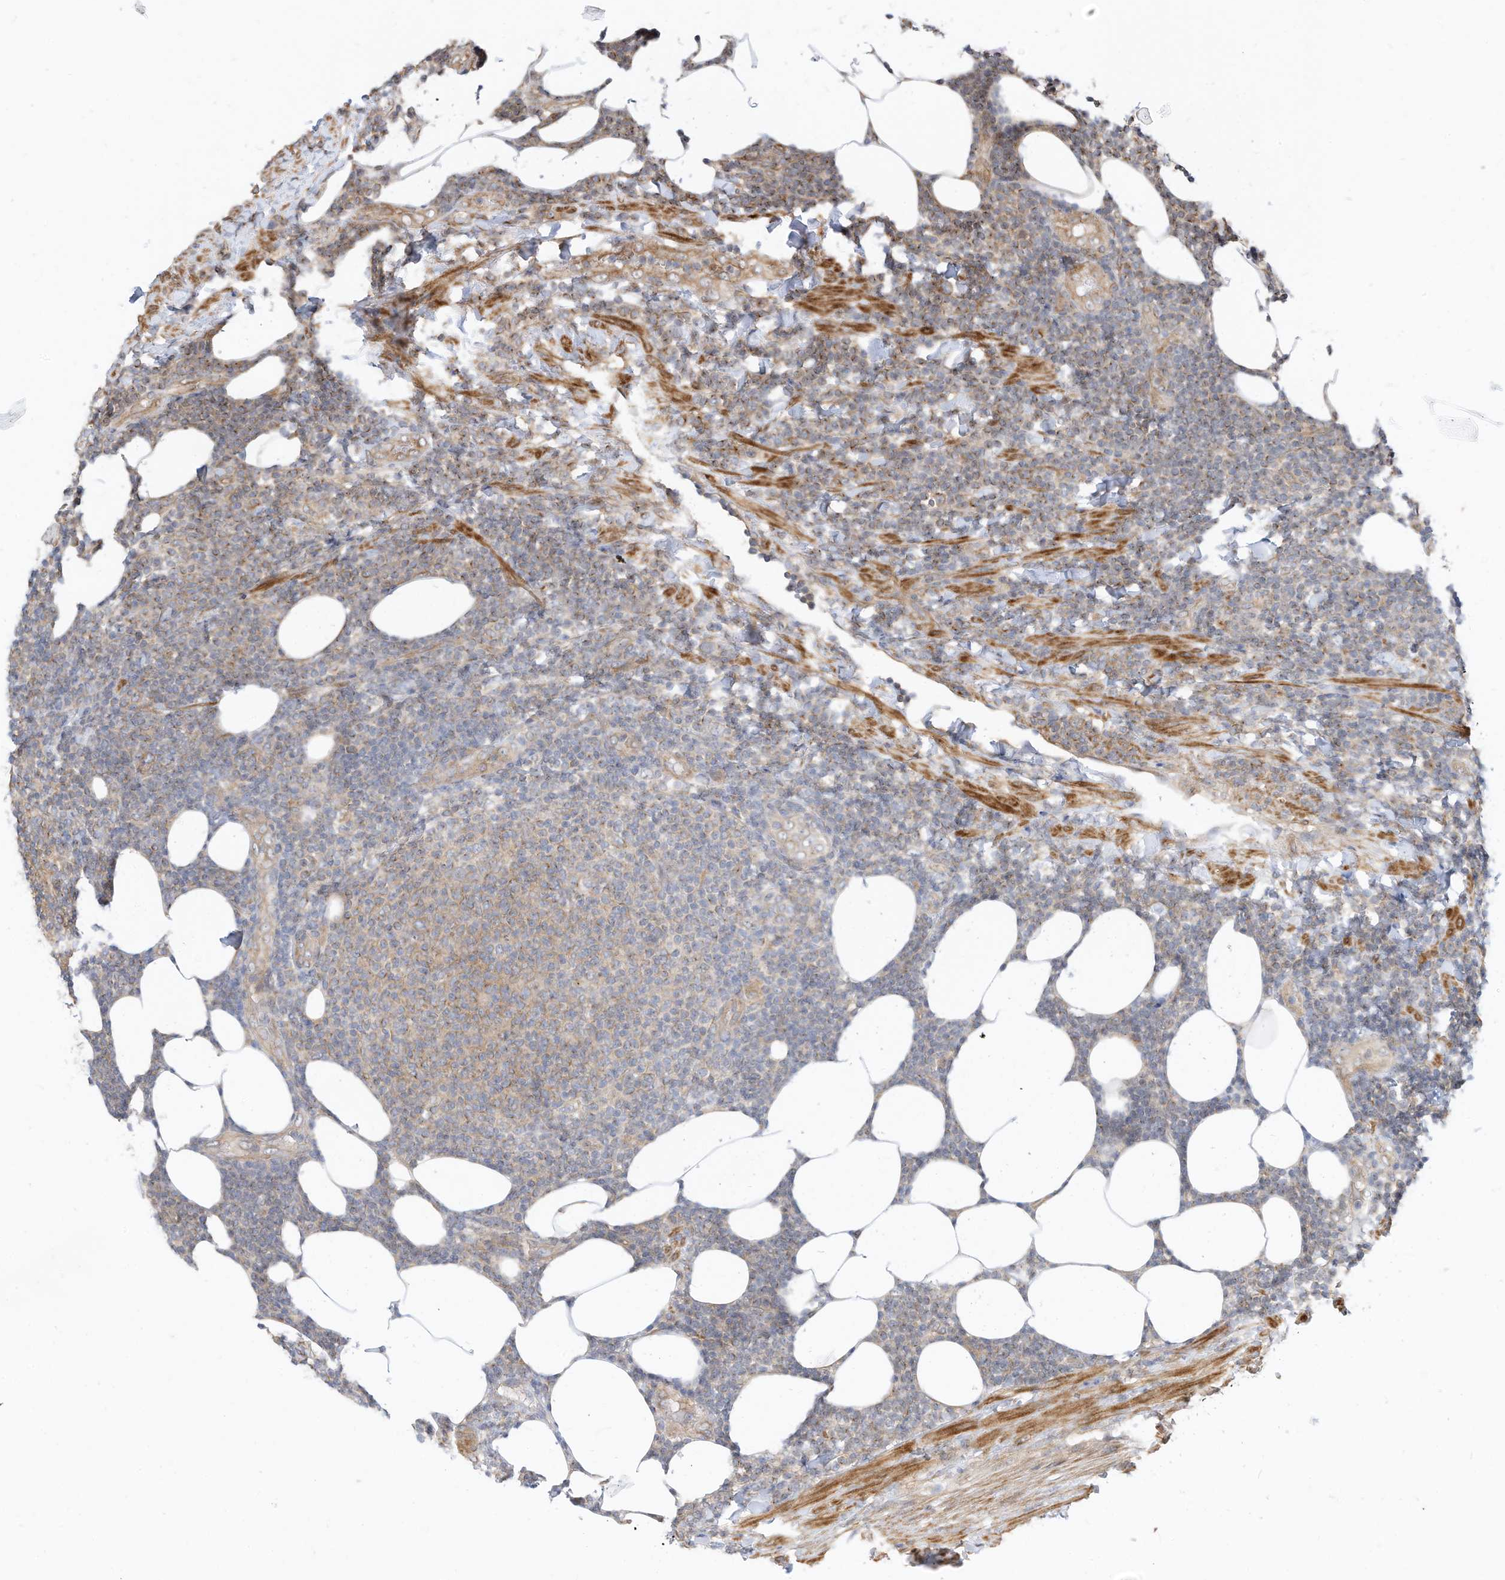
{"staining": {"intensity": "weak", "quantity": "<25%", "location": "cytoplasmic/membranous"}, "tissue": "lymphoma", "cell_type": "Tumor cells", "image_type": "cancer", "snomed": [{"axis": "morphology", "description": "Malignant lymphoma, non-Hodgkin's type, Low grade"}, {"axis": "topography", "description": "Lymph node"}], "caption": "DAB (3,3'-diaminobenzidine) immunohistochemical staining of human low-grade malignant lymphoma, non-Hodgkin's type shows no significant expression in tumor cells.", "gene": "OFD1", "patient": {"sex": "male", "age": 66}}